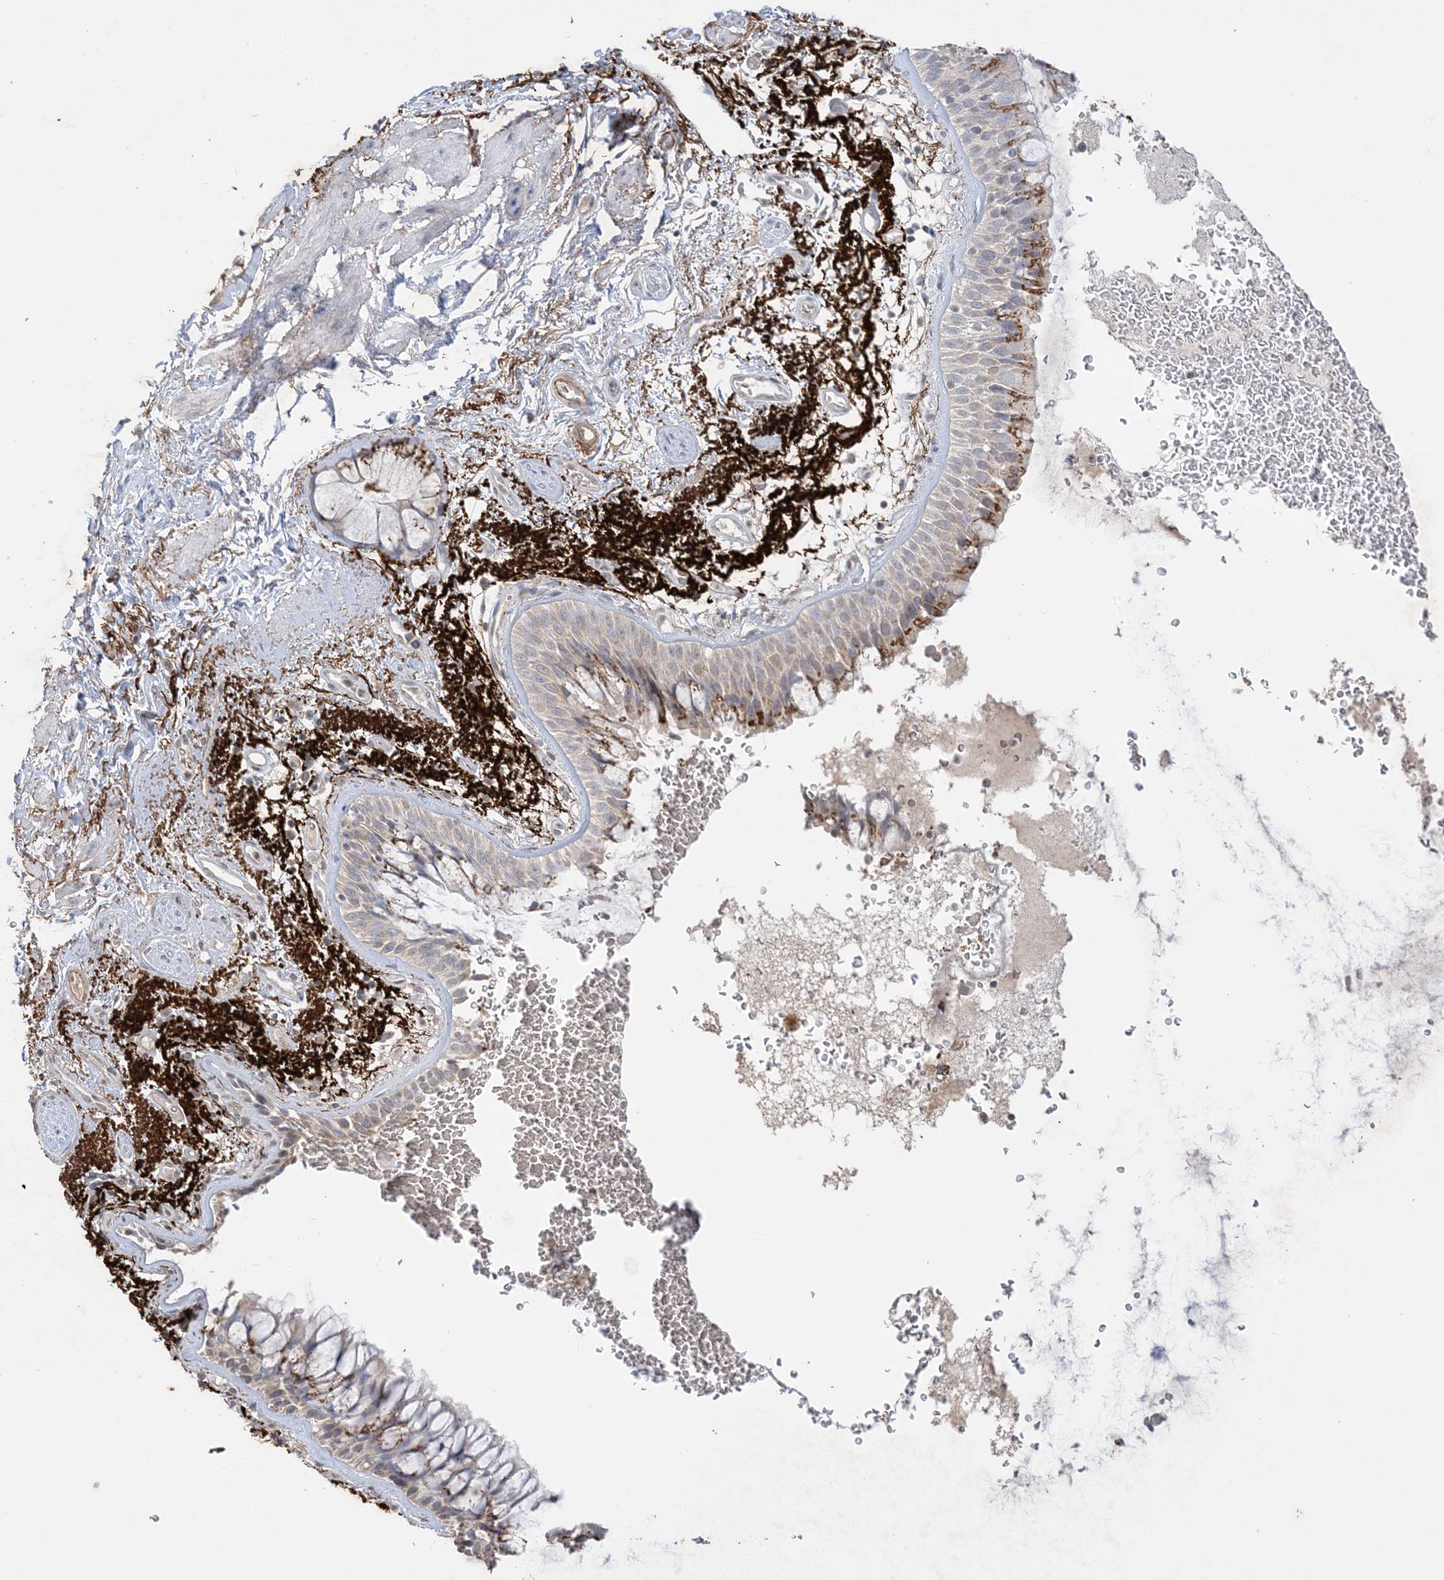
{"staining": {"intensity": "moderate", "quantity": "<25%", "location": "cytoplasmic/membranous"}, "tissue": "bronchus", "cell_type": "Respiratory epithelial cells", "image_type": "normal", "snomed": [{"axis": "morphology", "description": "Normal tissue, NOS"}, {"axis": "morphology", "description": "Squamous cell carcinoma, NOS"}, {"axis": "topography", "description": "Lymph node"}, {"axis": "topography", "description": "Bronchus"}, {"axis": "topography", "description": "Lung"}], "caption": "Protein expression by immunohistochemistry (IHC) shows moderate cytoplasmic/membranous staining in about <25% of respiratory epithelial cells in normal bronchus. The protein is stained brown, and the nuclei are stained in blue (DAB IHC with brightfield microscopy, high magnification).", "gene": "XRN1", "patient": {"sex": "male", "age": 66}}